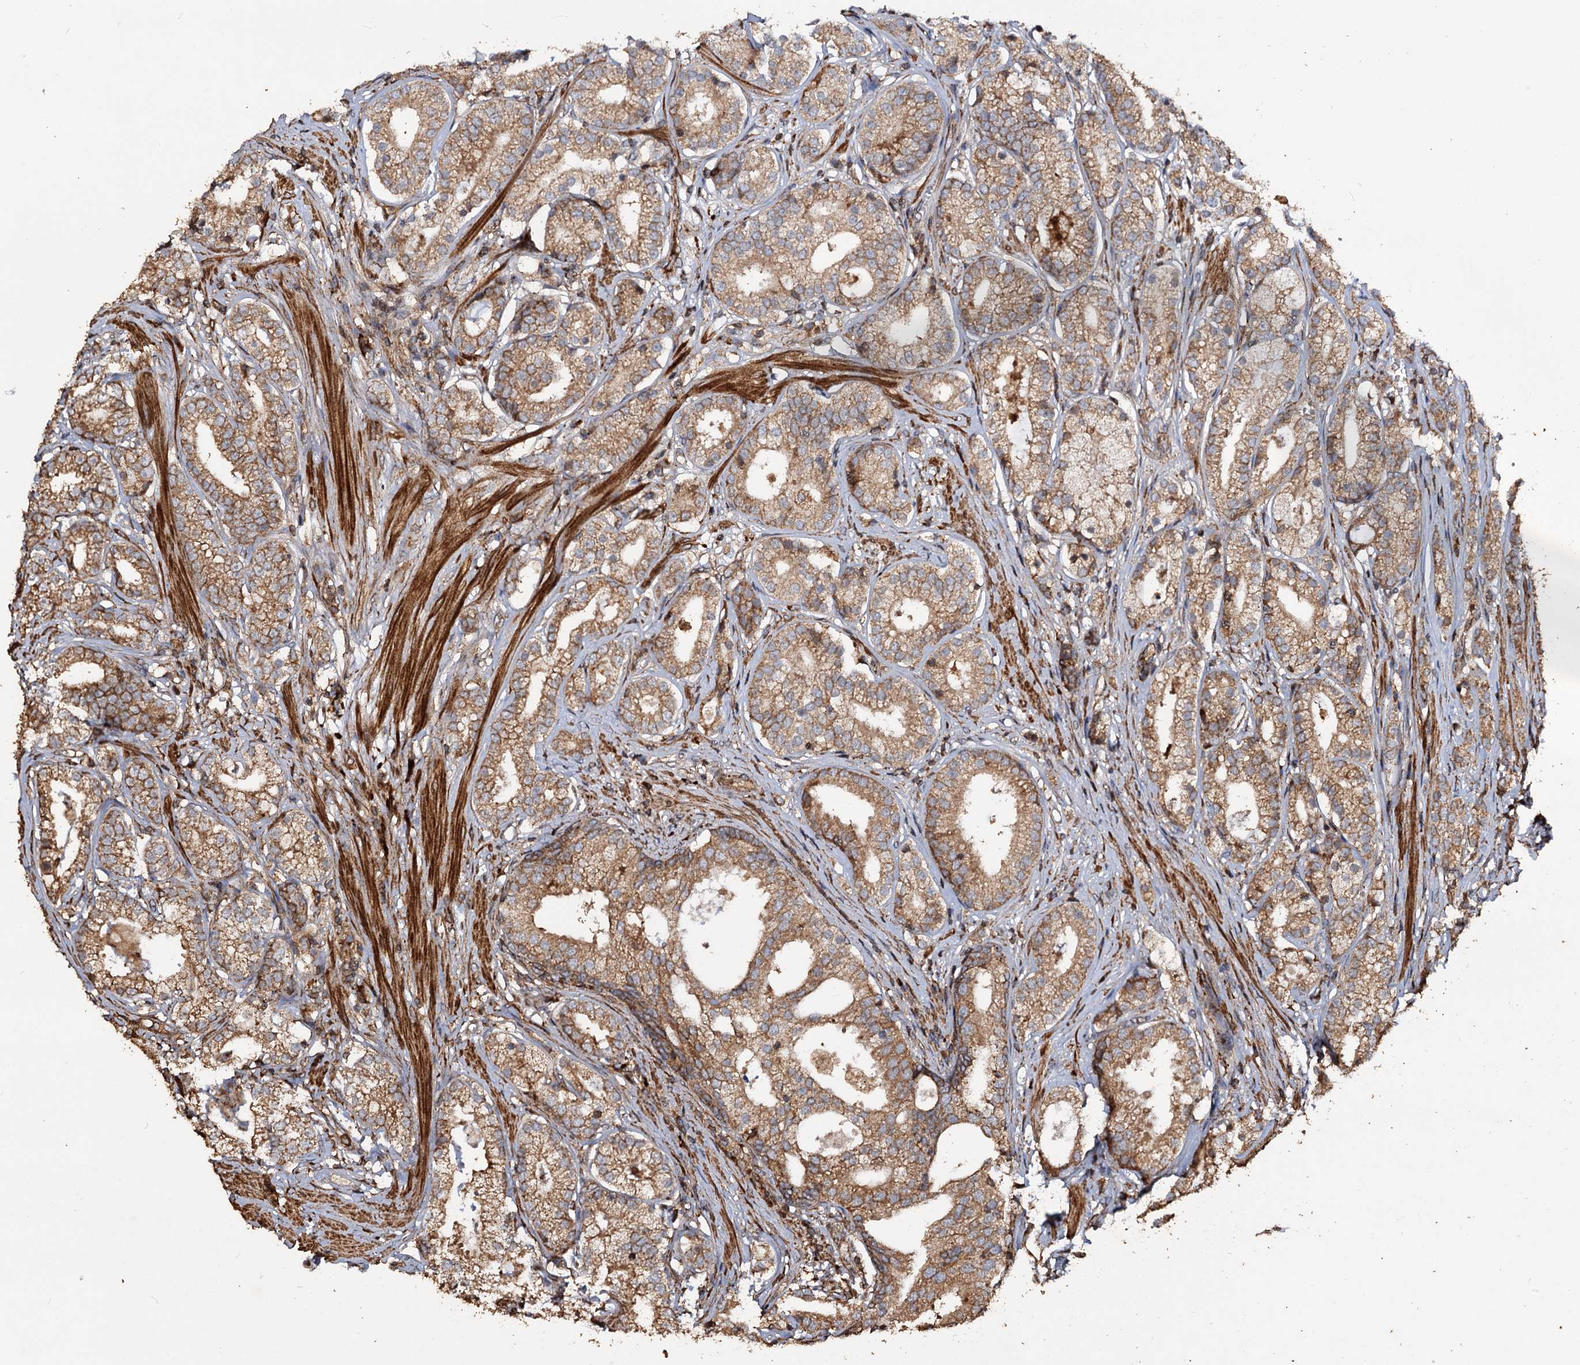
{"staining": {"intensity": "moderate", "quantity": ">75%", "location": "cytoplasmic/membranous"}, "tissue": "prostate cancer", "cell_type": "Tumor cells", "image_type": "cancer", "snomed": [{"axis": "morphology", "description": "Adenocarcinoma, High grade"}, {"axis": "topography", "description": "Prostate"}], "caption": "A high-resolution histopathology image shows immunohistochemistry staining of prostate high-grade adenocarcinoma, which reveals moderate cytoplasmic/membranous staining in about >75% of tumor cells. The staining is performed using DAB brown chromogen to label protein expression. The nuclei are counter-stained blue using hematoxylin.", "gene": "NOTCH2NLA", "patient": {"sex": "male", "age": 69}}